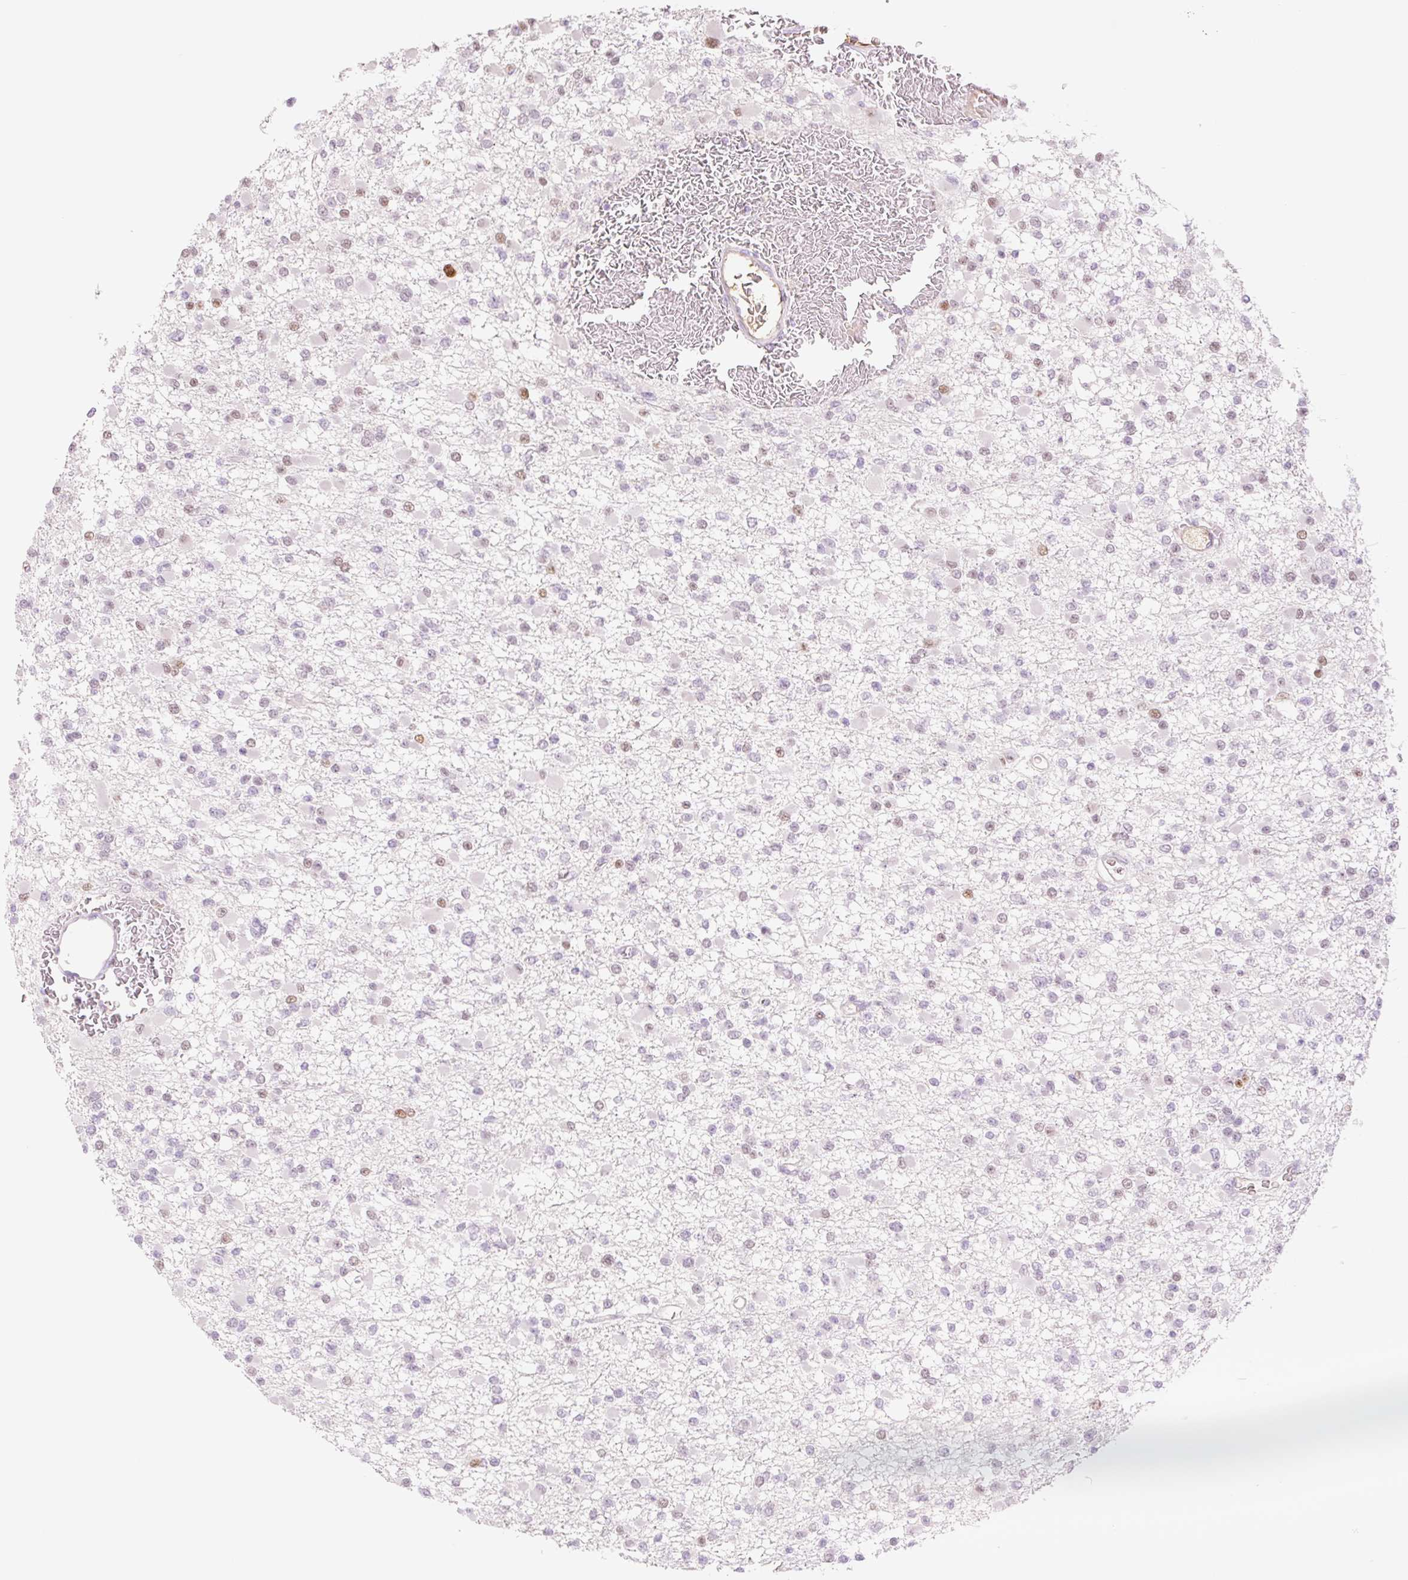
{"staining": {"intensity": "weak", "quantity": "25%-75%", "location": "nuclear"}, "tissue": "glioma", "cell_type": "Tumor cells", "image_type": "cancer", "snomed": [{"axis": "morphology", "description": "Glioma, malignant, Low grade"}, {"axis": "topography", "description": "Brain"}], "caption": "Immunohistochemistry (IHC) micrograph of human malignant glioma (low-grade) stained for a protein (brown), which displays low levels of weak nuclear expression in approximately 25%-75% of tumor cells.", "gene": "HEBP1", "patient": {"sex": "female", "age": 22}}